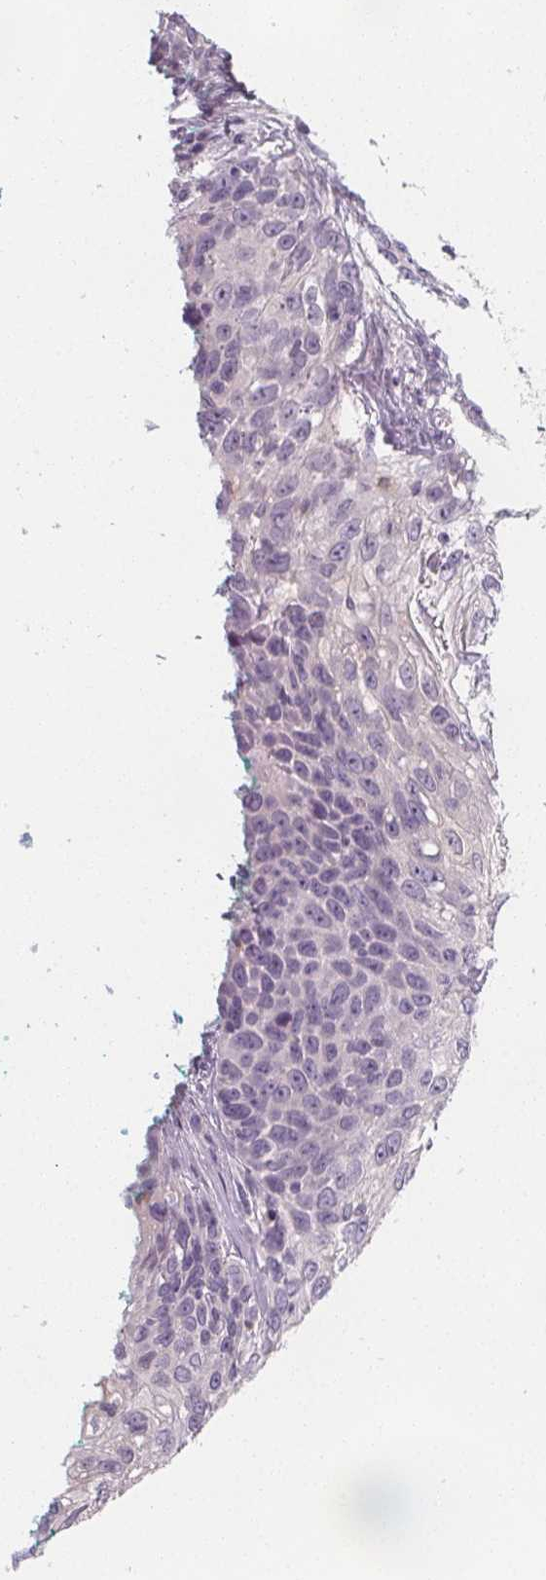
{"staining": {"intensity": "negative", "quantity": "none", "location": "none"}, "tissue": "skin cancer", "cell_type": "Tumor cells", "image_type": "cancer", "snomed": [{"axis": "morphology", "description": "Squamous cell carcinoma, NOS"}, {"axis": "topography", "description": "Skin"}], "caption": "IHC photomicrograph of neoplastic tissue: skin cancer stained with DAB demonstrates no significant protein expression in tumor cells.", "gene": "UGP2", "patient": {"sex": "male", "age": 92}}